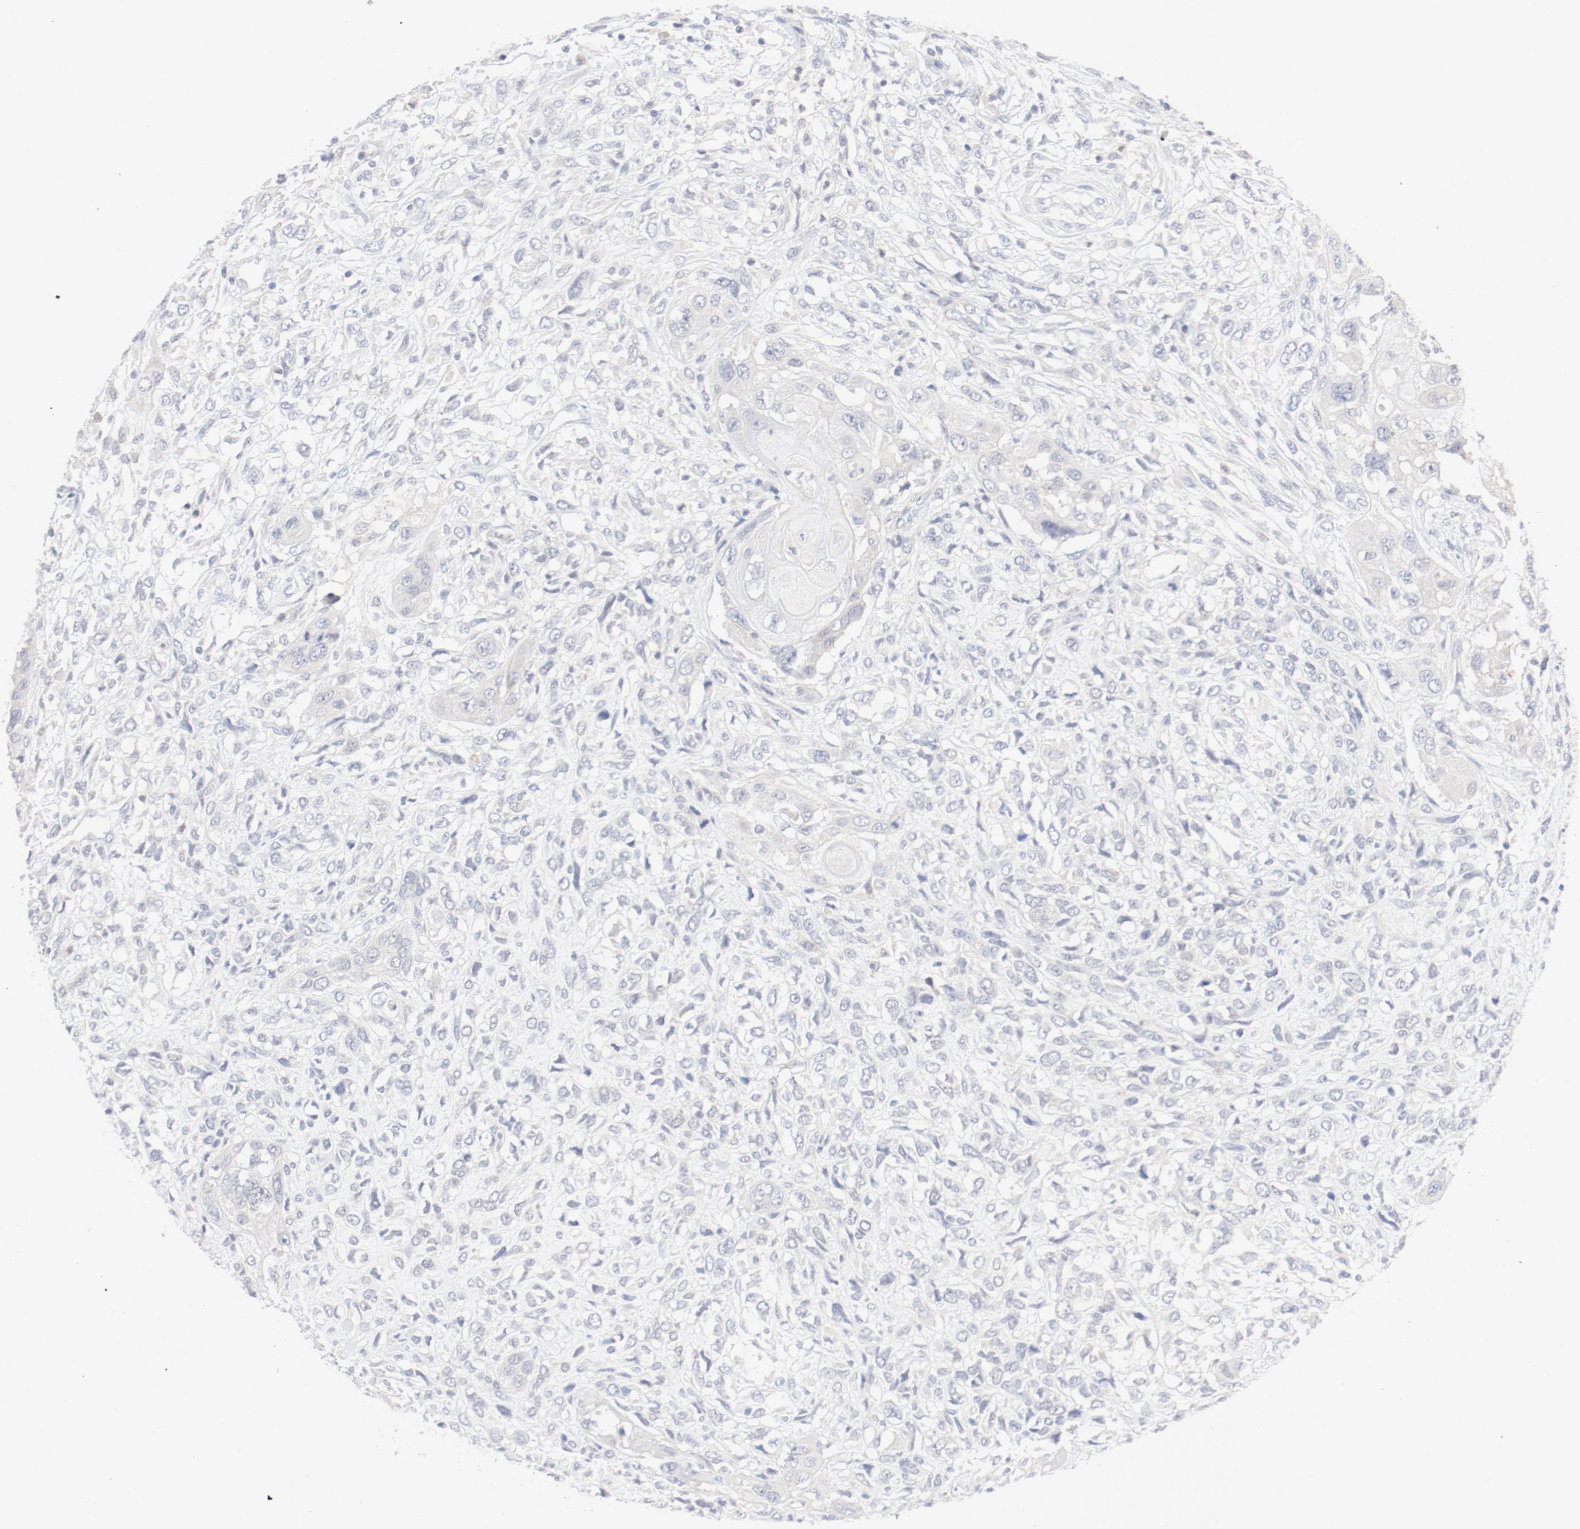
{"staining": {"intensity": "negative", "quantity": "none", "location": "none"}, "tissue": "head and neck cancer", "cell_type": "Tumor cells", "image_type": "cancer", "snomed": [{"axis": "morphology", "description": "Neoplasm, malignant, NOS"}, {"axis": "topography", "description": "Salivary gland"}, {"axis": "topography", "description": "Head-Neck"}], "caption": "Immunohistochemistry (IHC) of head and neck cancer (neoplasm (malignant)) shows no staining in tumor cells.", "gene": "PGM1", "patient": {"sex": "male", "age": 43}}